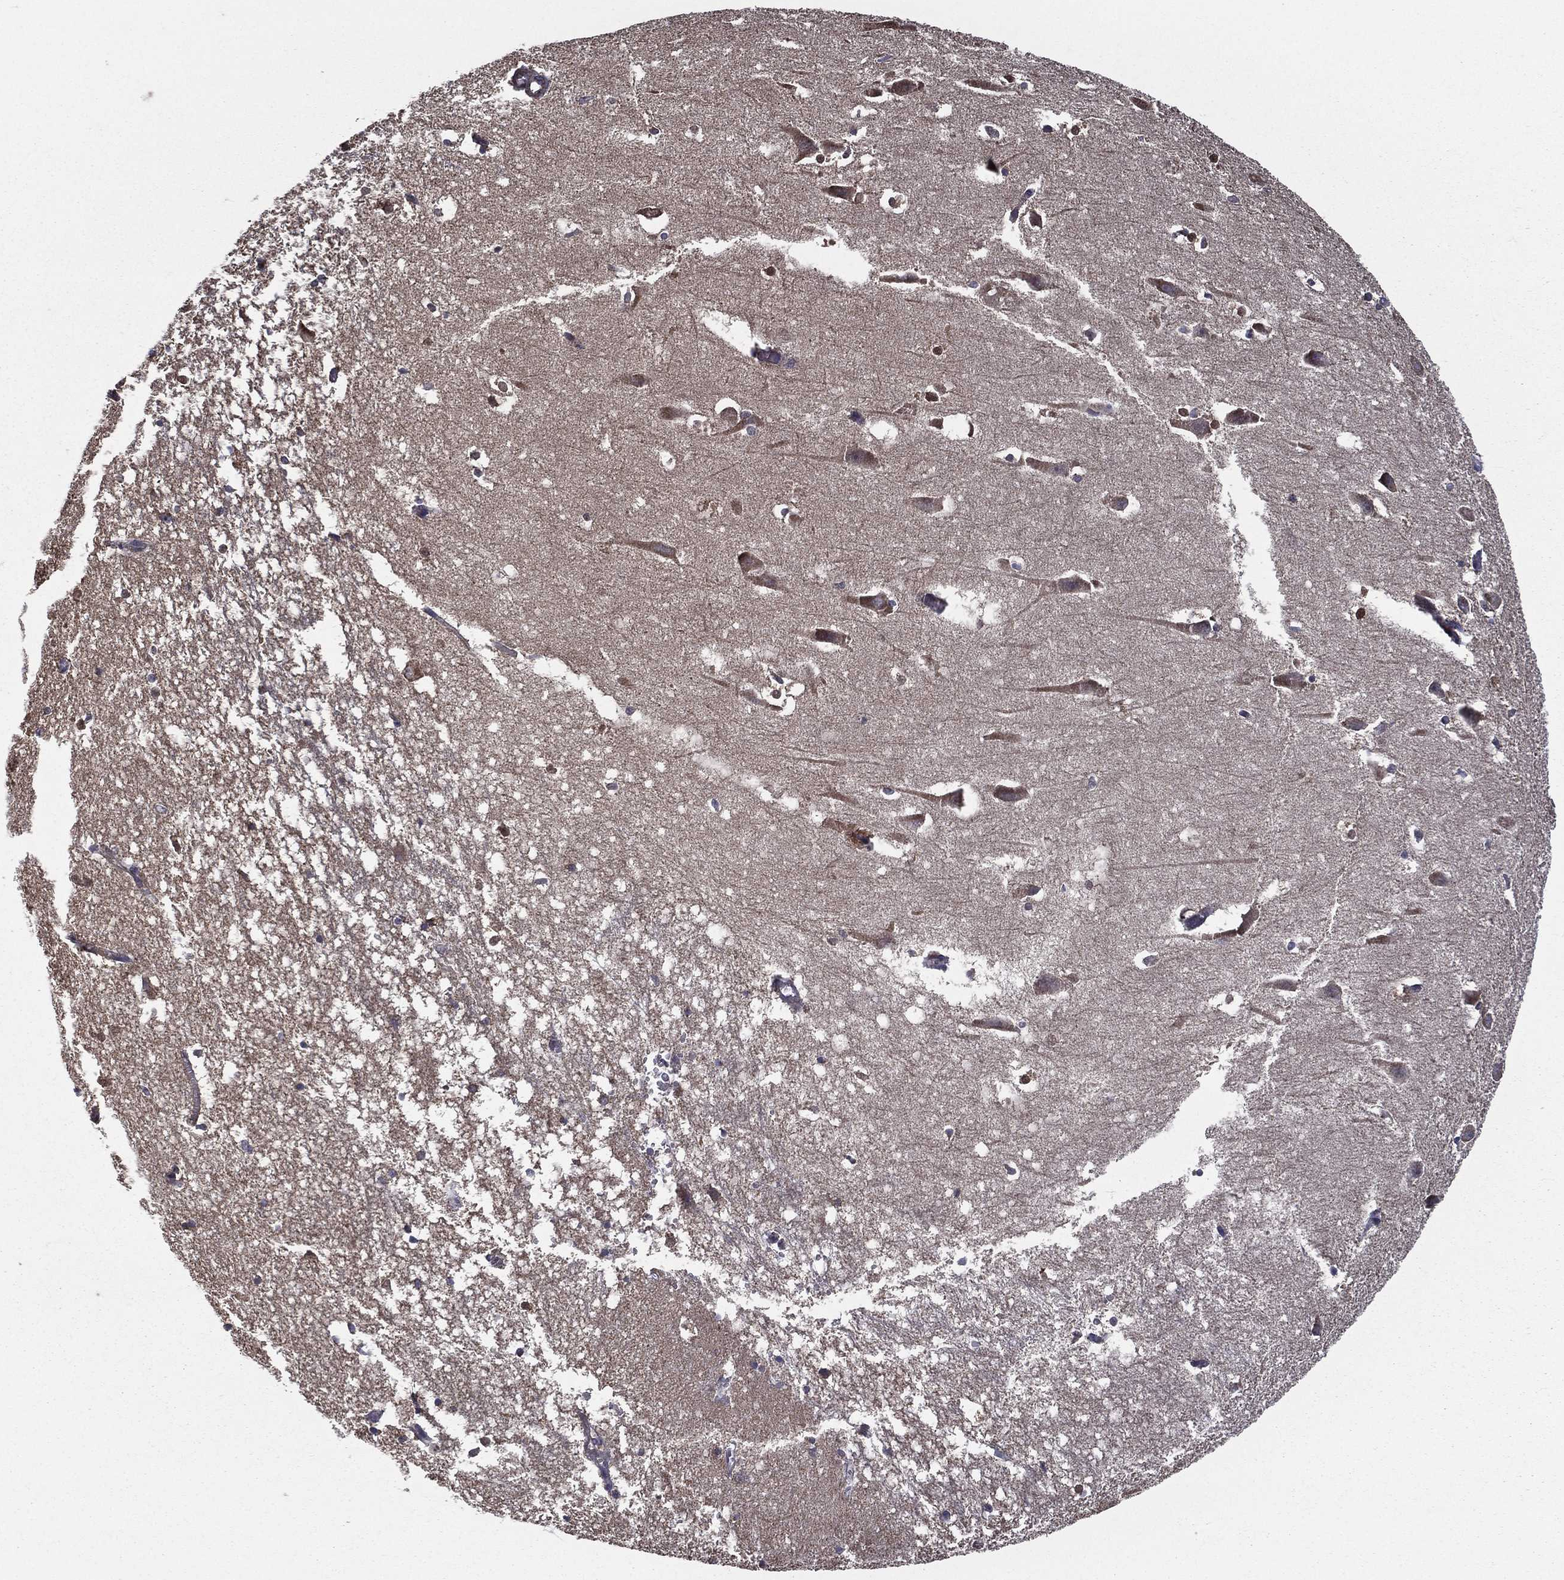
{"staining": {"intensity": "moderate", "quantity": "<25%", "location": "cytoplasmic/membranous"}, "tissue": "hippocampus", "cell_type": "Glial cells", "image_type": "normal", "snomed": [{"axis": "morphology", "description": "Normal tissue, NOS"}, {"axis": "topography", "description": "Lateral ventricle wall"}, {"axis": "topography", "description": "Hippocampus"}], "caption": "IHC (DAB (3,3'-diaminobenzidine)) staining of benign hippocampus displays moderate cytoplasmic/membranous protein positivity in approximately <25% of glial cells. (Stains: DAB (3,3'-diaminobenzidine) in brown, nuclei in blue, Microscopy: brightfield microscopy at high magnification).", "gene": "ENSG00000288684", "patient": {"sex": "female", "age": 63}}